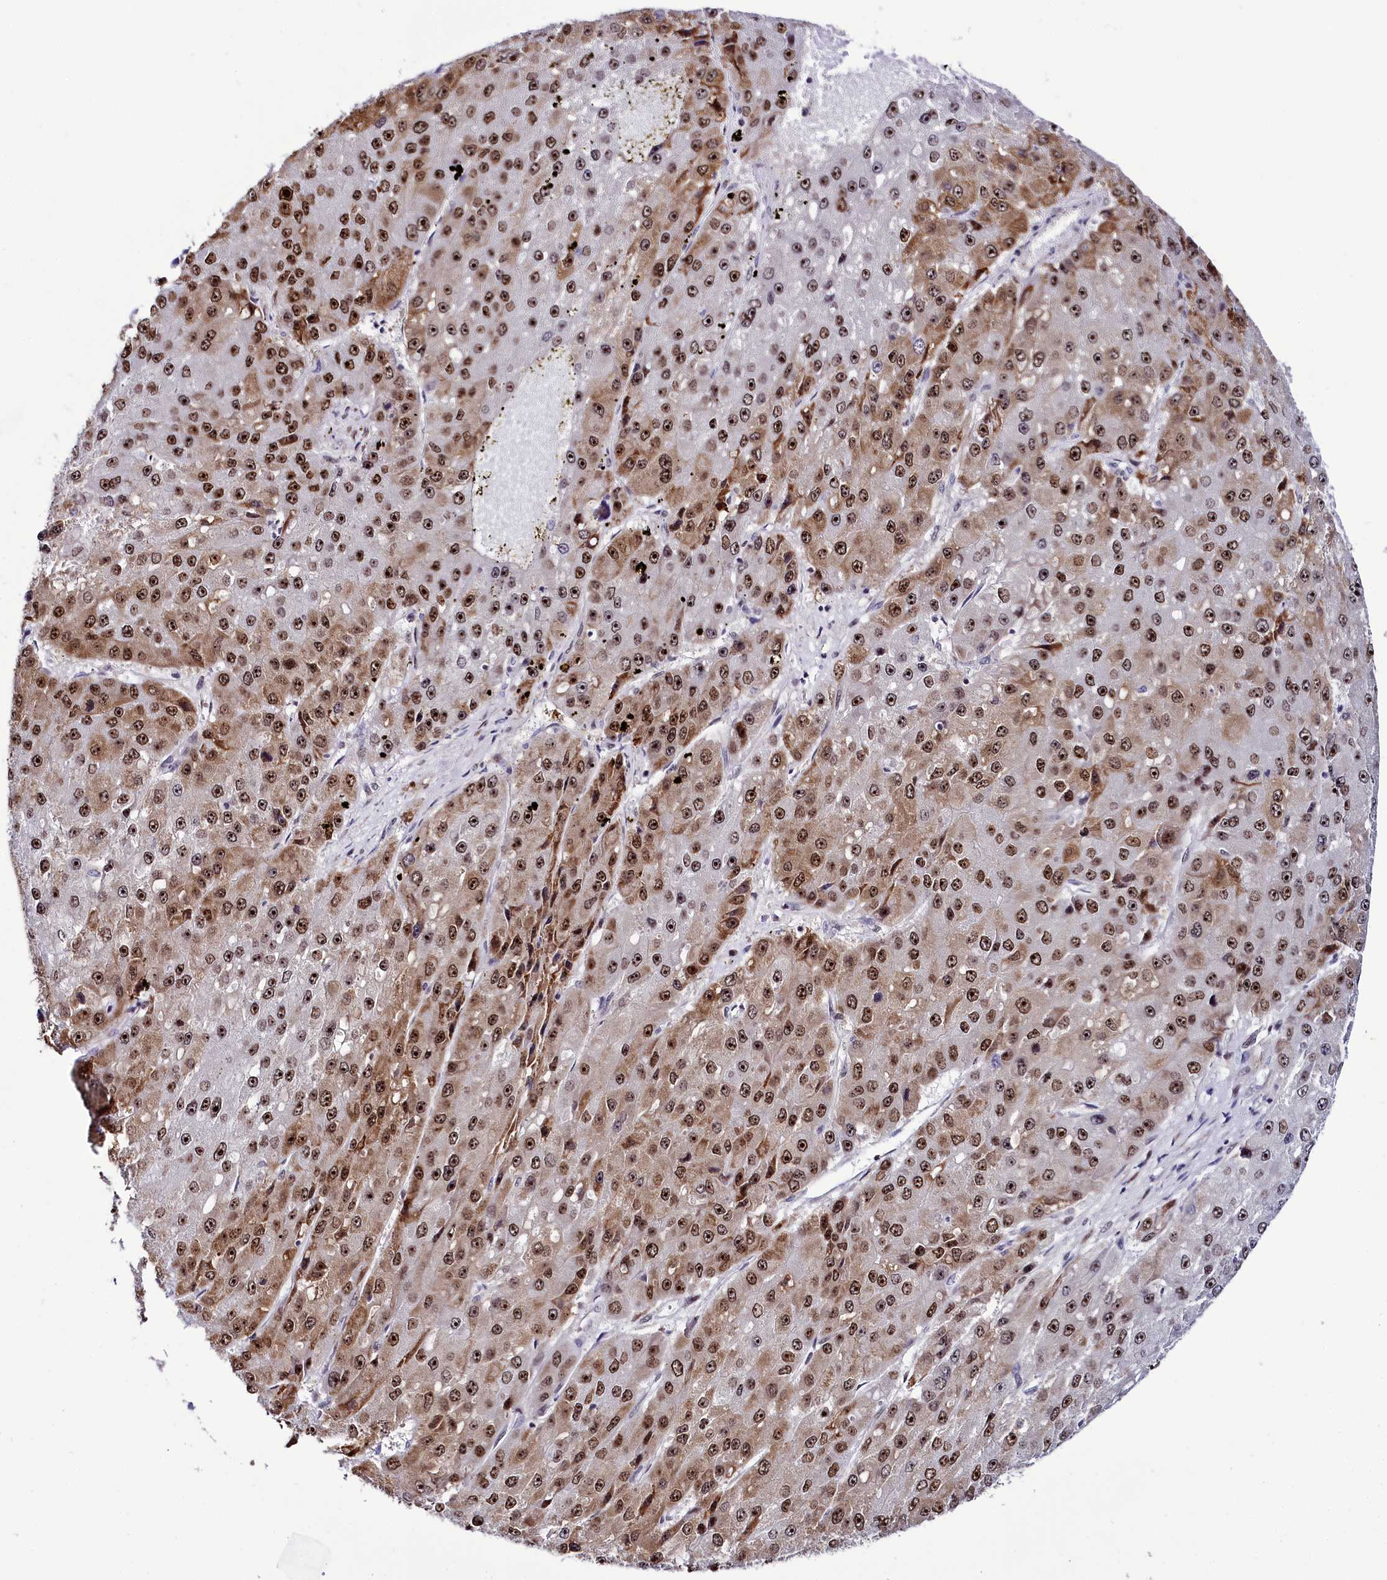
{"staining": {"intensity": "strong", "quantity": ">75%", "location": "nuclear"}, "tissue": "liver cancer", "cell_type": "Tumor cells", "image_type": "cancer", "snomed": [{"axis": "morphology", "description": "Carcinoma, Hepatocellular, NOS"}, {"axis": "topography", "description": "Liver"}], "caption": "Protein staining of liver cancer tissue reveals strong nuclear staining in approximately >75% of tumor cells.", "gene": "TCOF1", "patient": {"sex": "female", "age": 73}}